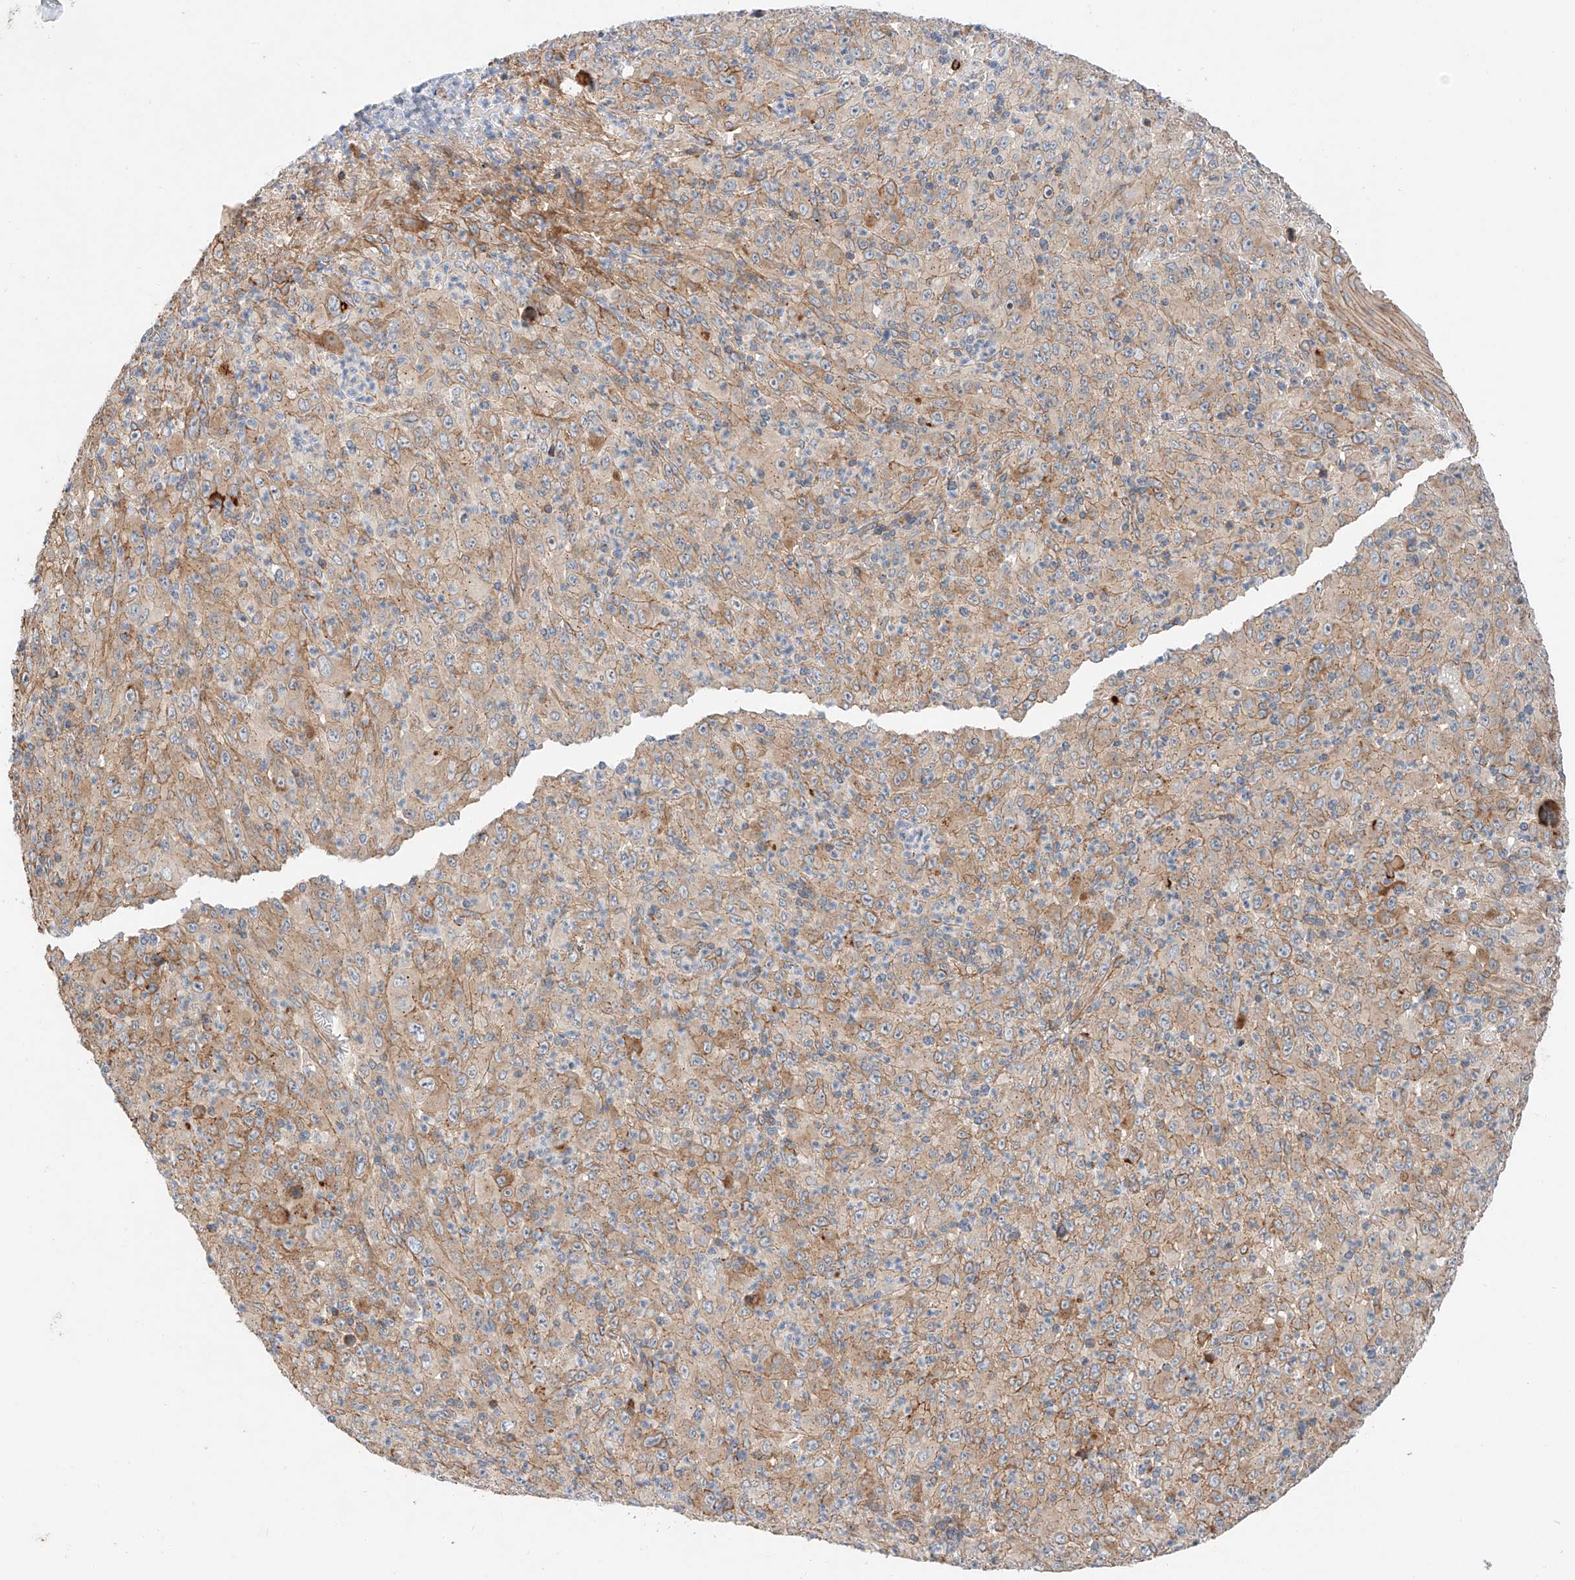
{"staining": {"intensity": "moderate", "quantity": "25%-75%", "location": "cytoplasmic/membranous"}, "tissue": "melanoma", "cell_type": "Tumor cells", "image_type": "cancer", "snomed": [{"axis": "morphology", "description": "Malignant melanoma, Metastatic site"}, {"axis": "topography", "description": "Skin"}], "caption": "The image demonstrates immunohistochemical staining of malignant melanoma (metastatic site). There is moderate cytoplasmic/membranous staining is present in about 25%-75% of tumor cells. Immunohistochemistry (ihc) stains the protein in brown and the nuclei are stained blue.", "gene": "MINDY4", "patient": {"sex": "female", "age": 56}}